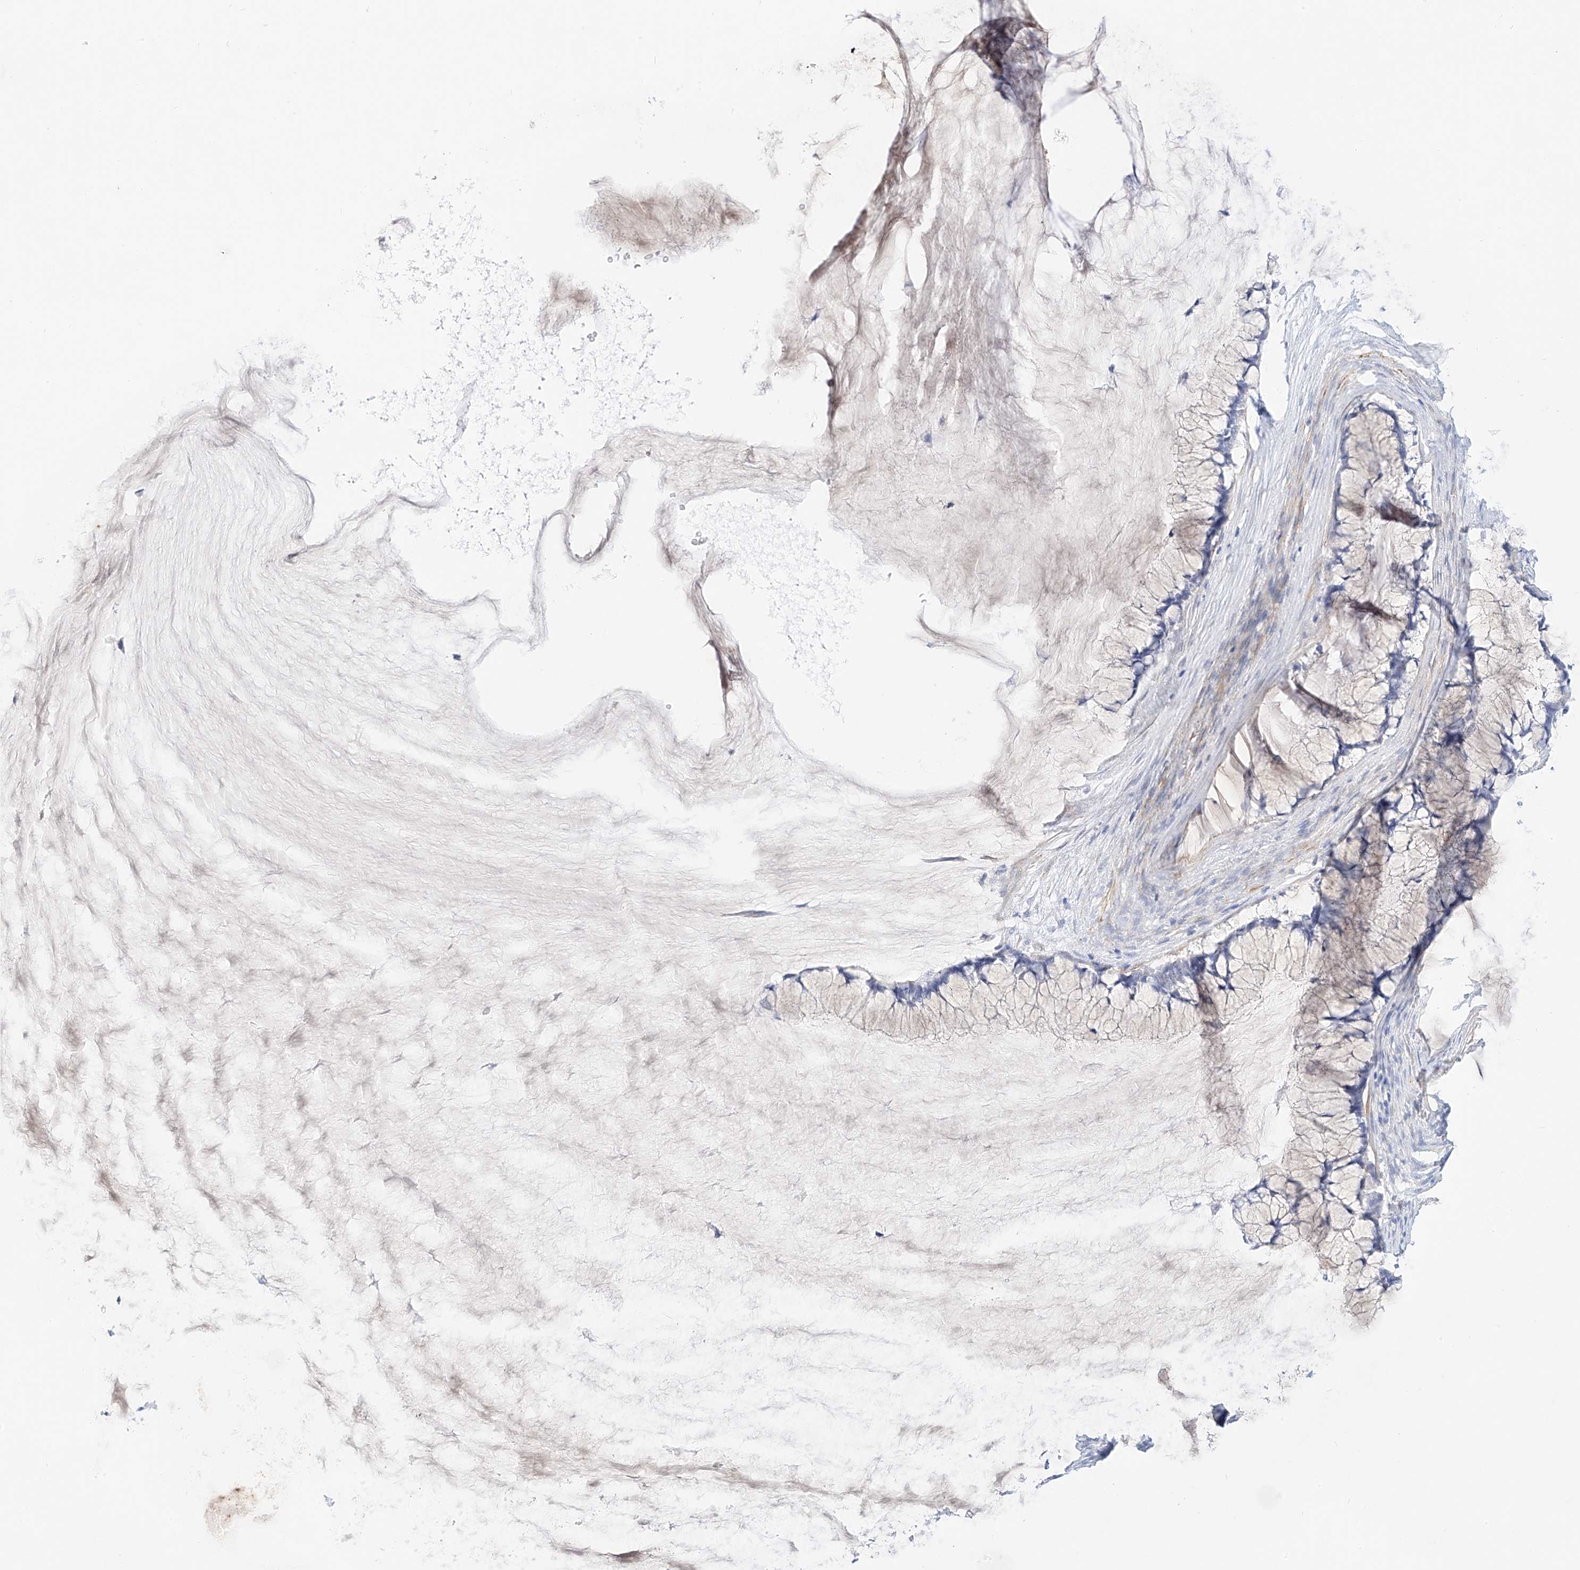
{"staining": {"intensity": "negative", "quantity": "none", "location": "none"}, "tissue": "ovarian cancer", "cell_type": "Tumor cells", "image_type": "cancer", "snomed": [{"axis": "morphology", "description": "Cystadenocarcinoma, mucinous, NOS"}, {"axis": "topography", "description": "Ovary"}], "caption": "This is a image of IHC staining of ovarian cancer (mucinous cystadenocarcinoma), which shows no staining in tumor cells.", "gene": "ST3GAL5", "patient": {"sex": "female", "age": 42}}